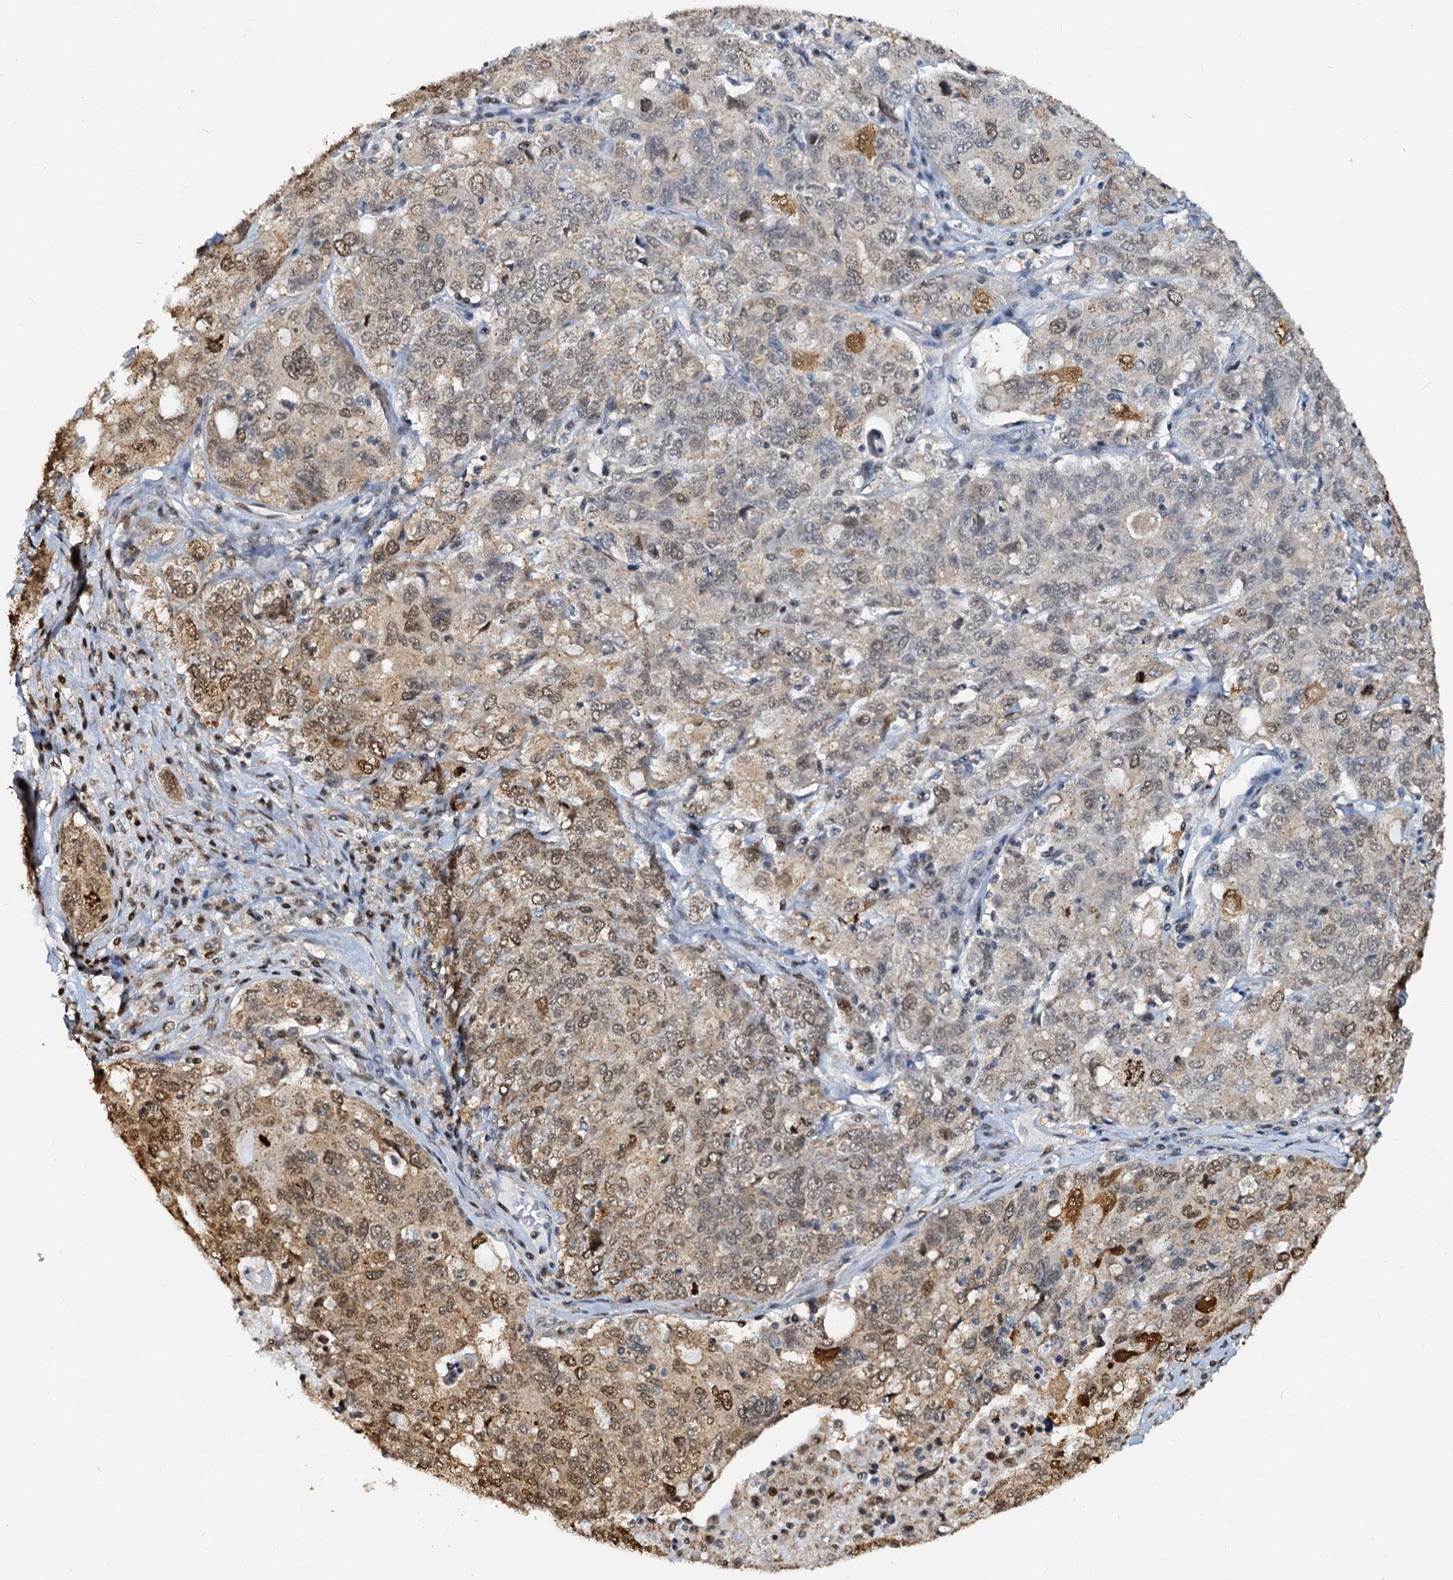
{"staining": {"intensity": "moderate", "quantity": "<25%", "location": "cytoplasmic/membranous,nuclear"}, "tissue": "ovarian cancer", "cell_type": "Tumor cells", "image_type": "cancer", "snomed": [{"axis": "morphology", "description": "Carcinoma, endometroid"}, {"axis": "topography", "description": "Ovary"}], "caption": "Immunohistochemistry micrograph of ovarian endometroid carcinoma stained for a protein (brown), which demonstrates low levels of moderate cytoplasmic/membranous and nuclear staining in about <25% of tumor cells.", "gene": "PTGES3", "patient": {"sex": "female", "age": 62}}